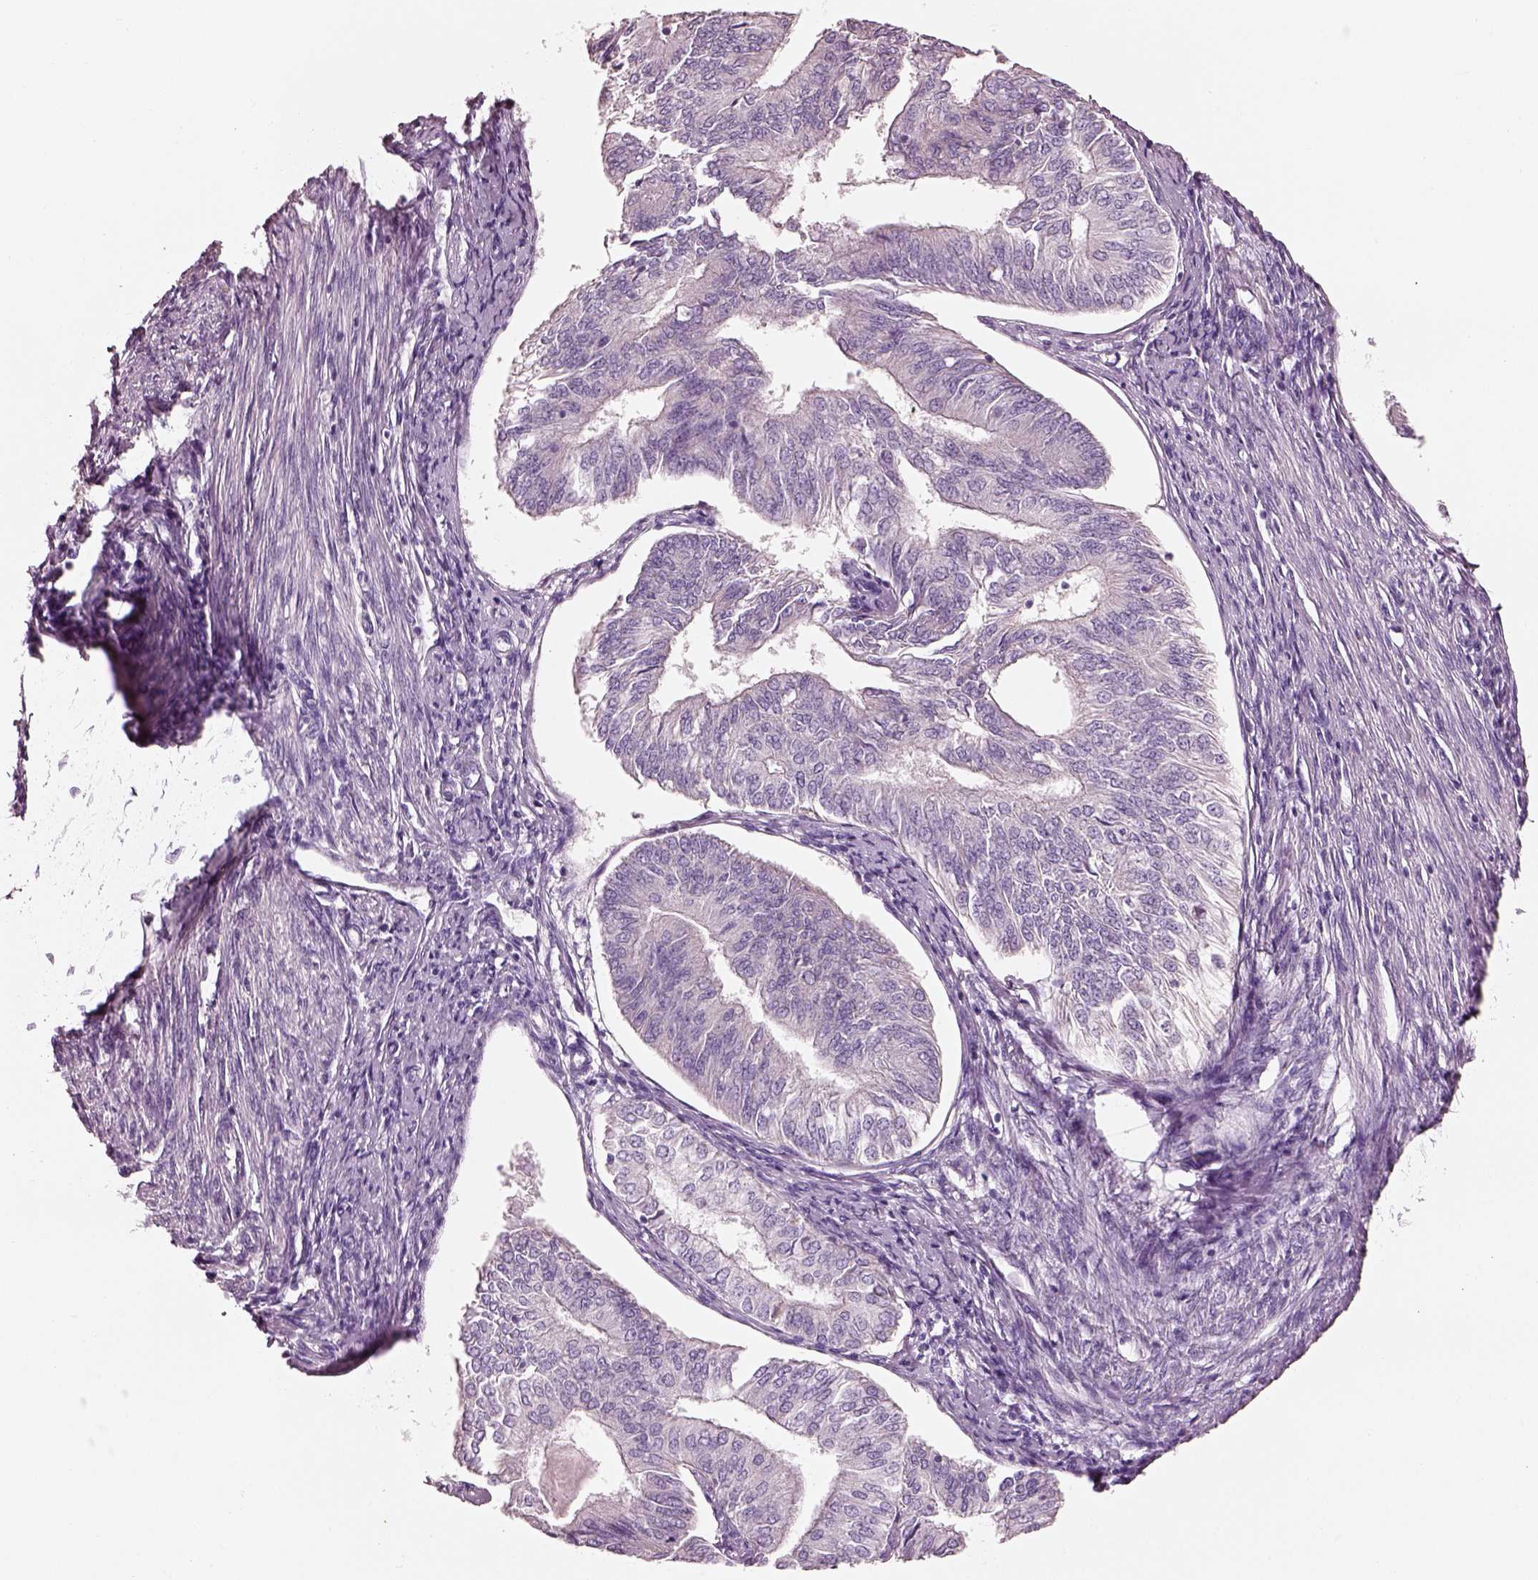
{"staining": {"intensity": "negative", "quantity": "none", "location": "none"}, "tissue": "endometrial cancer", "cell_type": "Tumor cells", "image_type": "cancer", "snomed": [{"axis": "morphology", "description": "Adenocarcinoma, NOS"}, {"axis": "topography", "description": "Endometrium"}], "caption": "Immunohistochemistry (IHC) image of neoplastic tissue: endometrial cancer (adenocarcinoma) stained with DAB displays no significant protein positivity in tumor cells.", "gene": "ELSPBP1", "patient": {"sex": "female", "age": 58}}